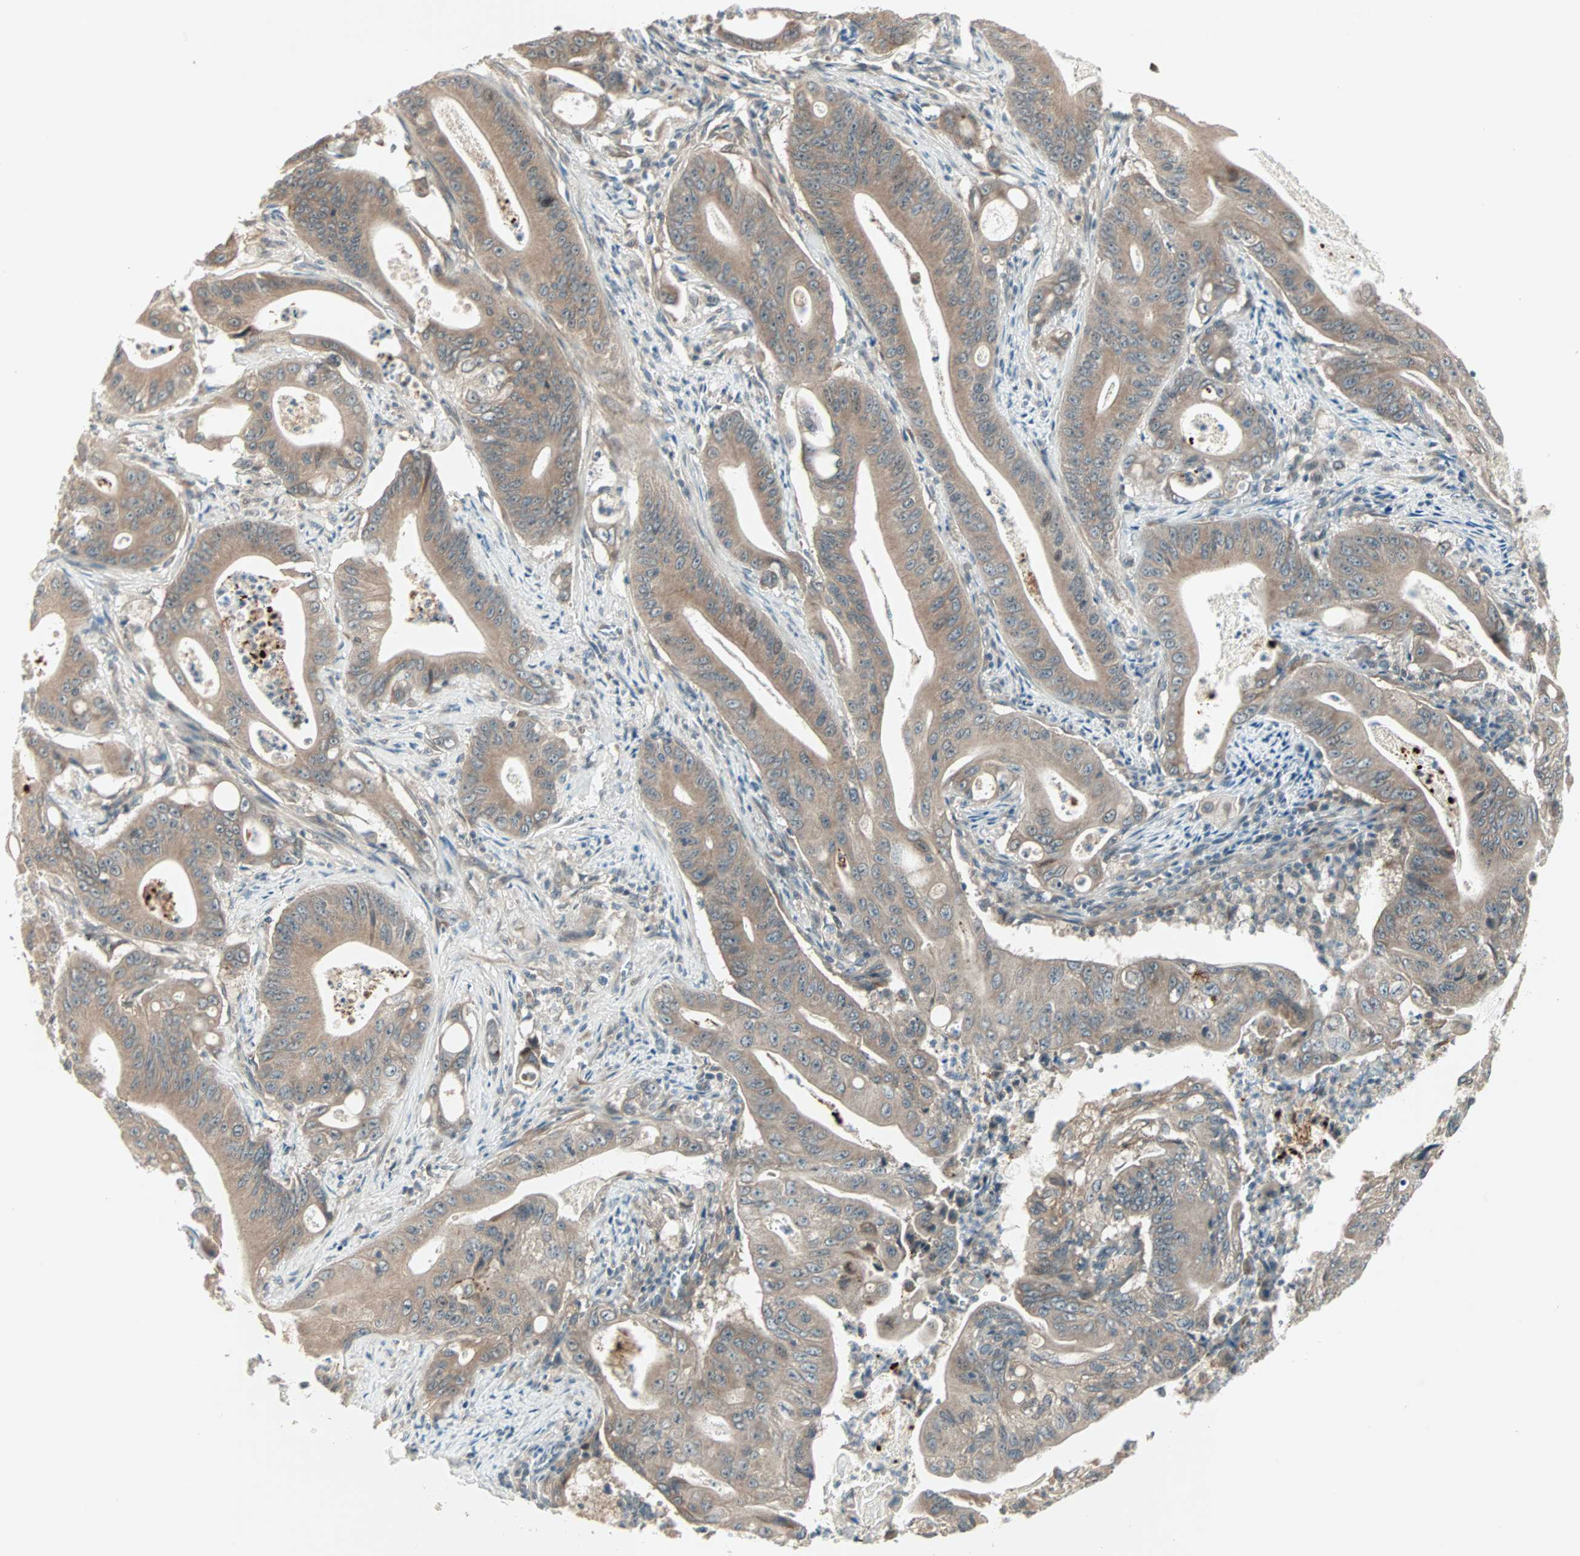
{"staining": {"intensity": "weak", "quantity": ">75%", "location": "cytoplasmic/membranous"}, "tissue": "pancreatic cancer", "cell_type": "Tumor cells", "image_type": "cancer", "snomed": [{"axis": "morphology", "description": "Normal tissue, NOS"}, {"axis": "topography", "description": "Lymph node"}], "caption": "The histopathology image exhibits staining of pancreatic cancer, revealing weak cytoplasmic/membranous protein staining (brown color) within tumor cells.", "gene": "PGBD1", "patient": {"sex": "male", "age": 62}}